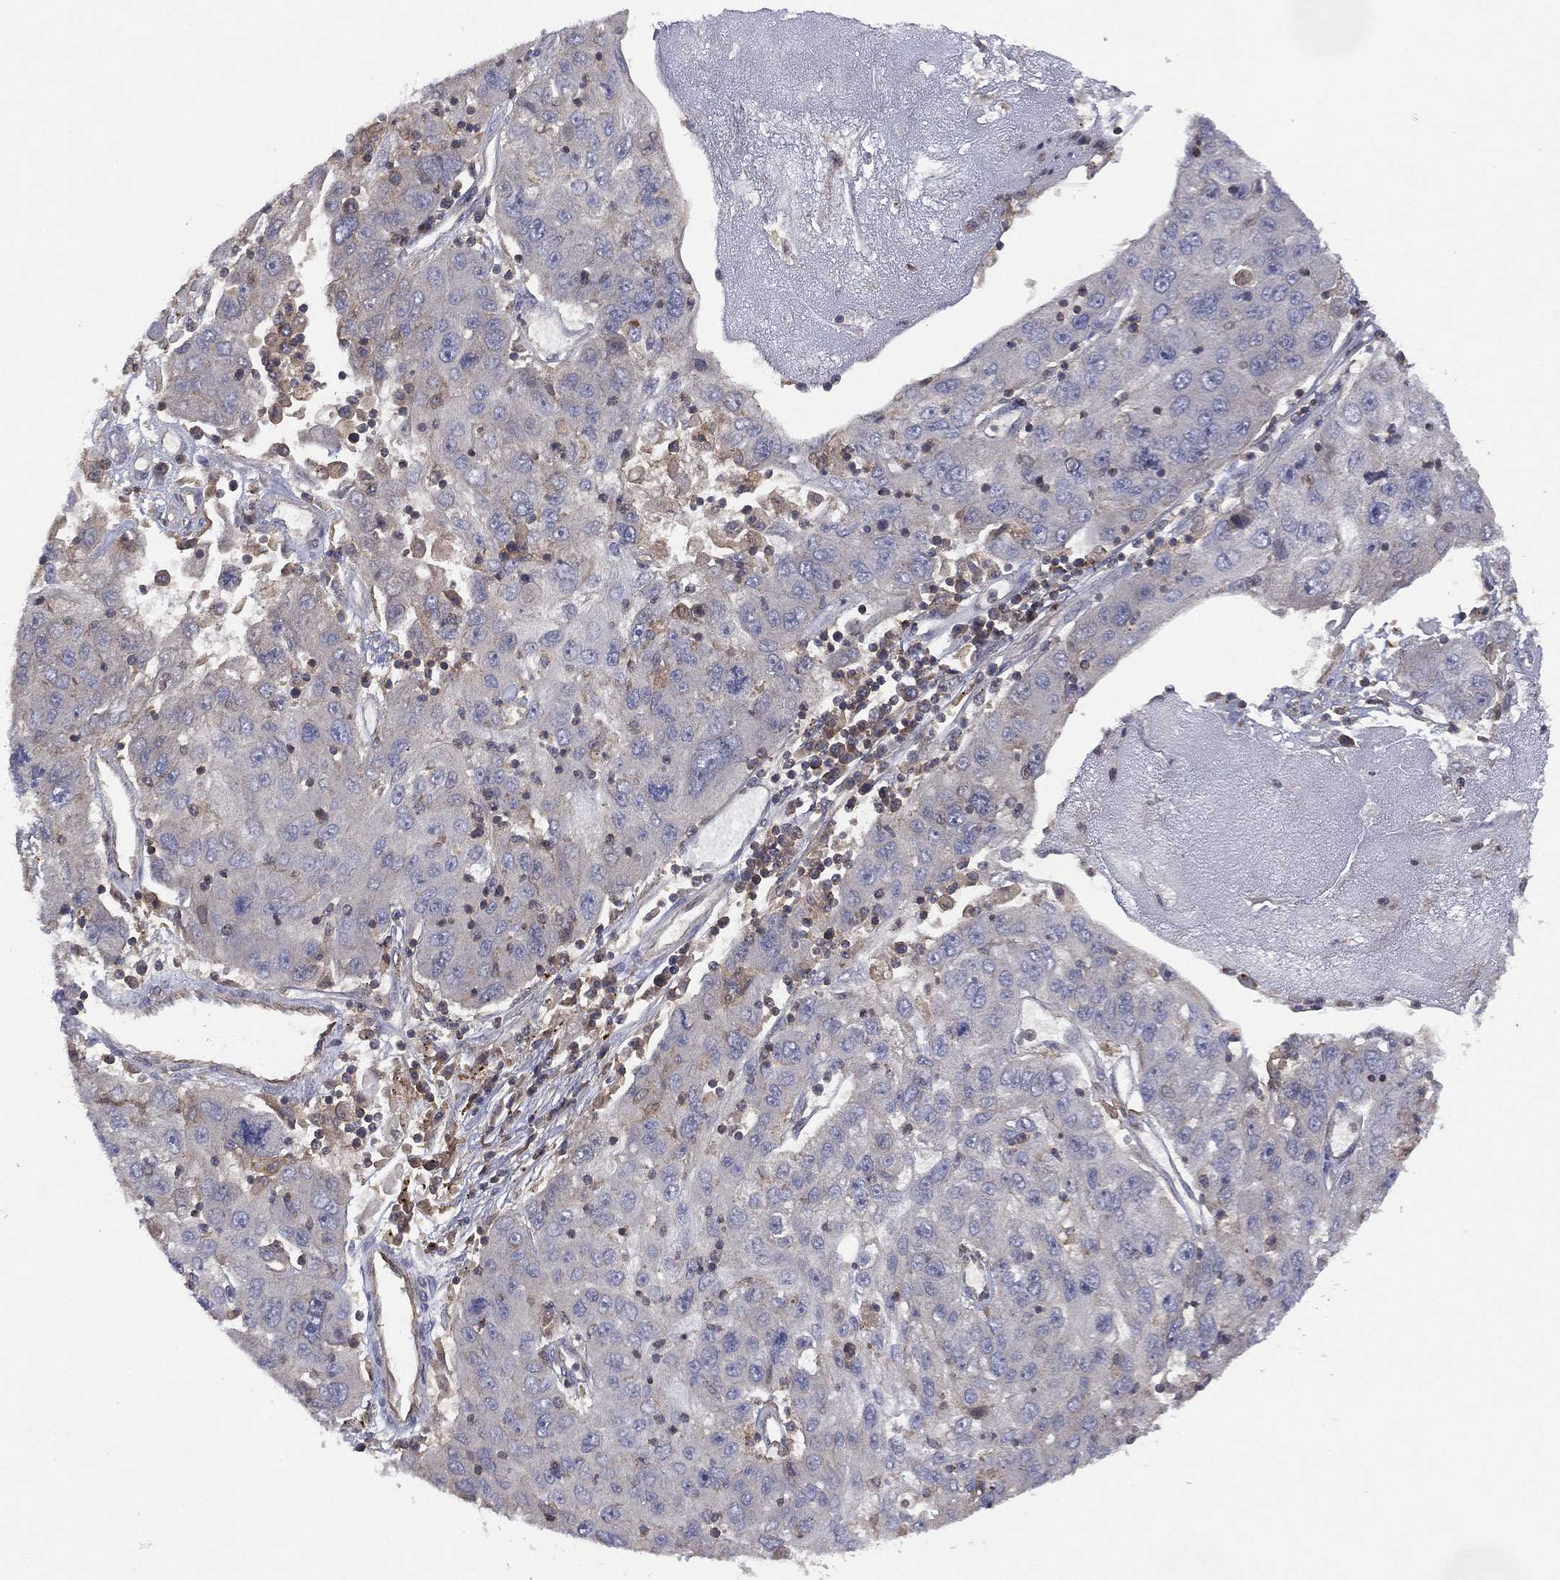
{"staining": {"intensity": "negative", "quantity": "none", "location": "none"}, "tissue": "stomach cancer", "cell_type": "Tumor cells", "image_type": "cancer", "snomed": [{"axis": "morphology", "description": "Adenocarcinoma, NOS"}, {"axis": "topography", "description": "Stomach"}], "caption": "Immunohistochemical staining of stomach adenocarcinoma demonstrates no significant staining in tumor cells.", "gene": "DOCK8", "patient": {"sex": "male", "age": 56}}